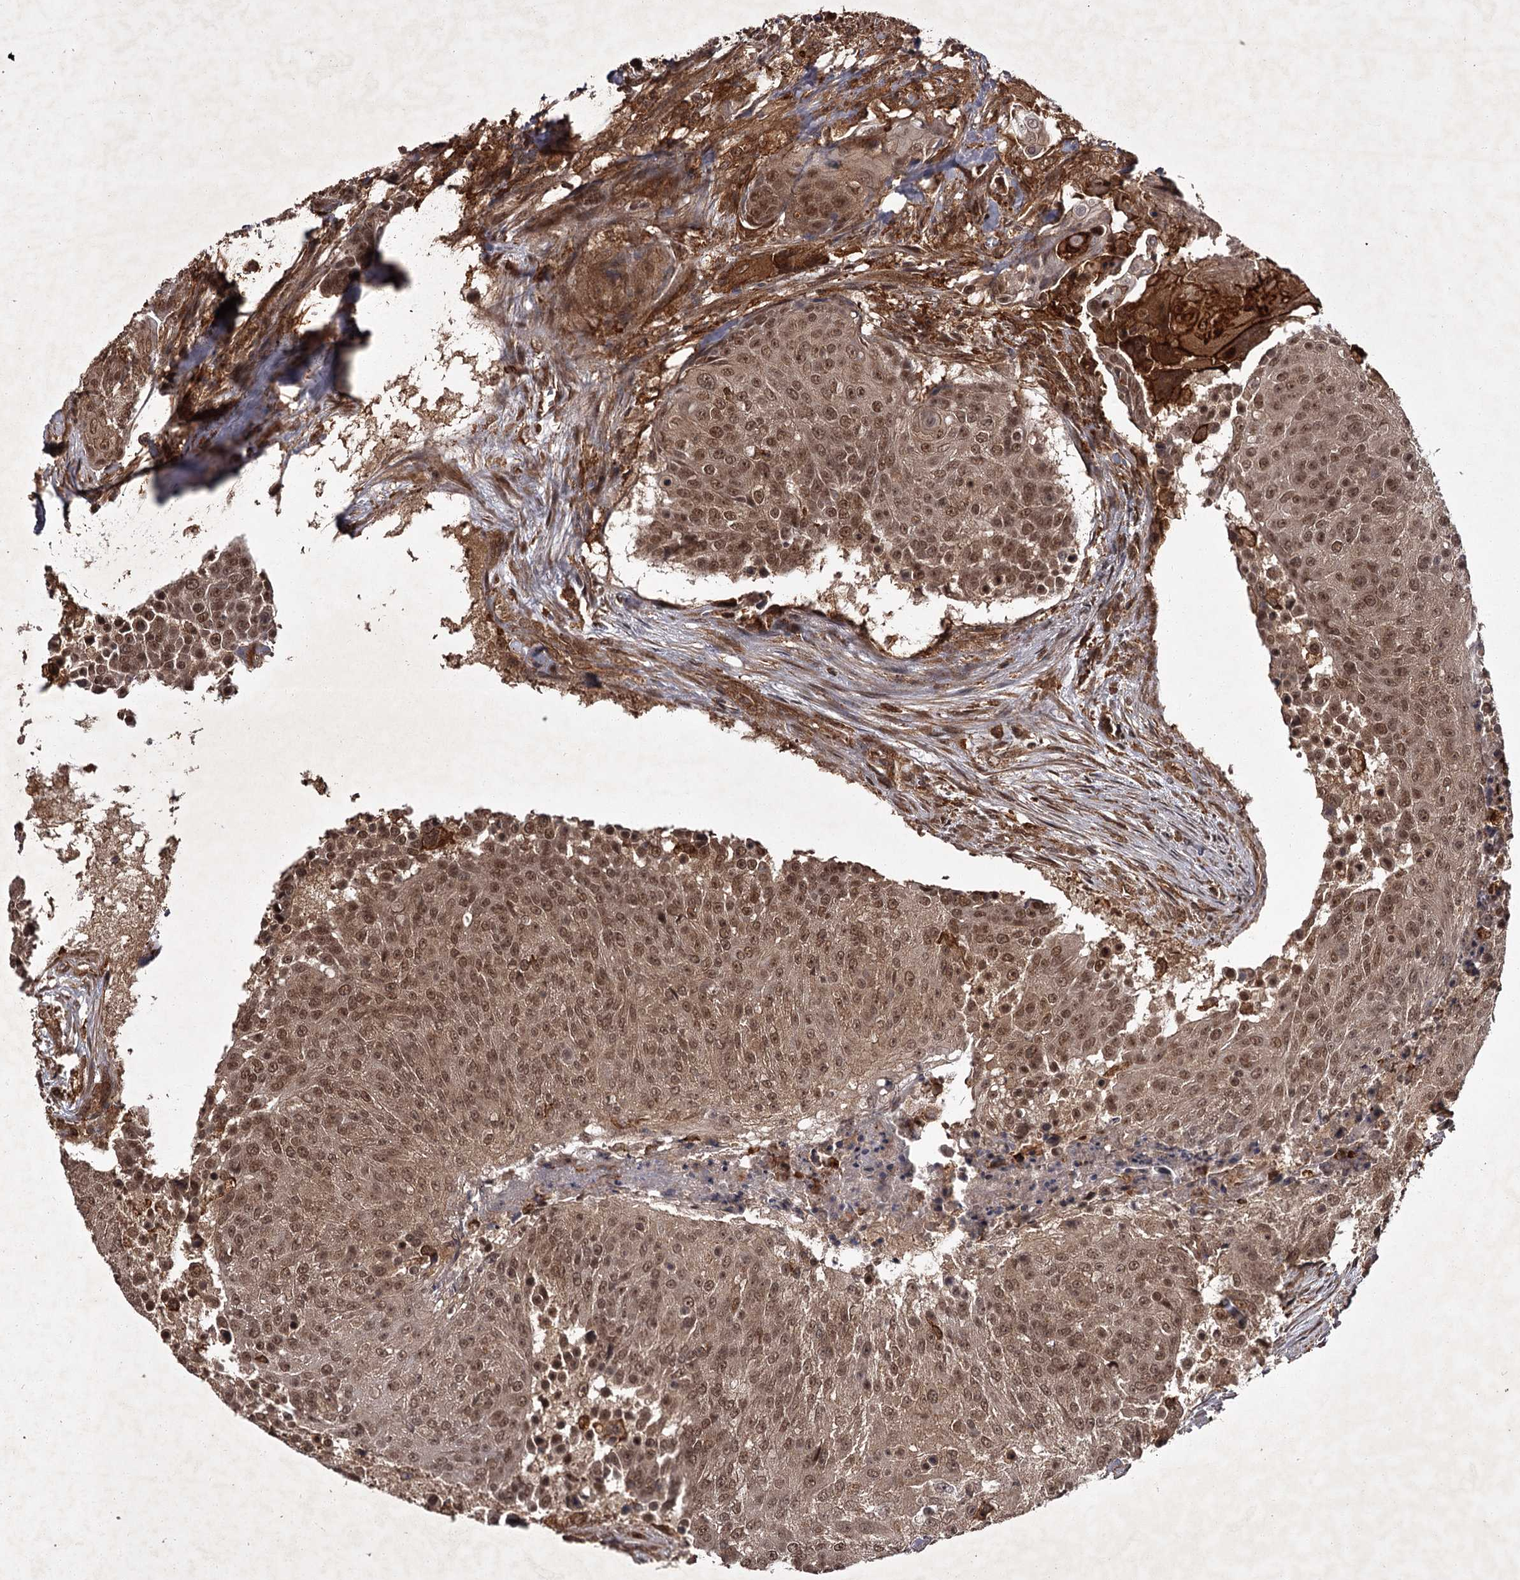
{"staining": {"intensity": "moderate", "quantity": ">75%", "location": "cytoplasmic/membranous,nuclear"}, "tissue": "urothelial cancer", "cell_type": "Tumor cells", "image_type": "cancer", "snomed": [{"axis": "morphology", "description": "Urothelial carcinoma, High grade"}, {"axis": "topography", "description": "Urinary bladder"}], "caption": "The histopathology image shows a brown stain indicating the presence of a protein in the cytoplasmic/membranous and nuclear of tumor cells in high-grade urothelial carcinoma.", "gene": "TBC1D23", "patient": {"sex": "female", "age": 63}}